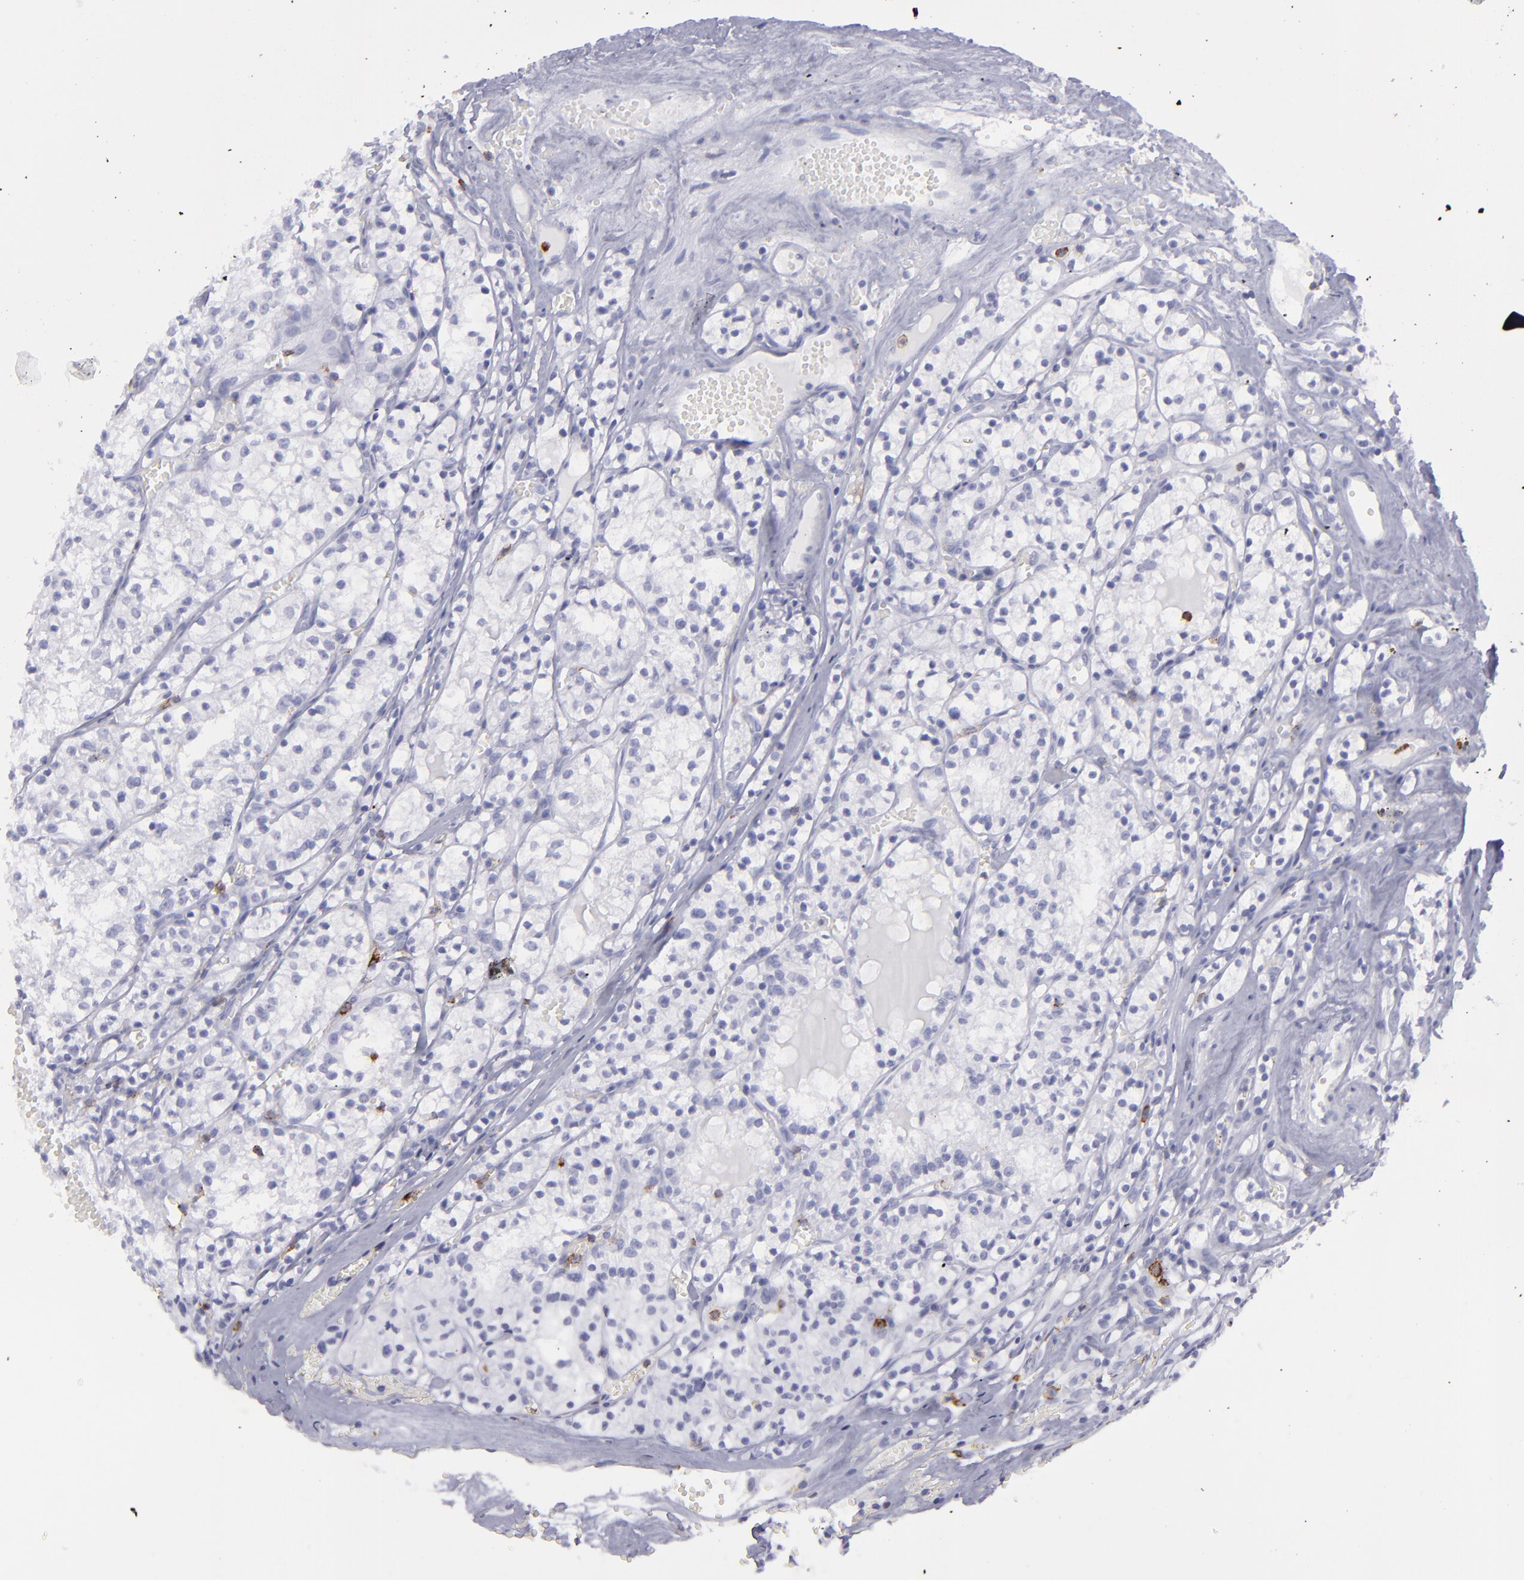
{"staining": {"intensity": "negative", "quantity": "none", "location": "none"}, "tissue": "renal cancer", "cell_type": "Tumor cells", "image_type": "cancer", "snomed": [{"axis": "morphology", "description": "Adenocarcinoma, NOS"}, {"axis": "topography", "description": "Kidney"}], "caption": "This is an IHC micrograph of renal adenocarcinoma. There is no expression in tumor cells.", "gene": "SELPLG", "patient": {"sex": "male", "age": 61}}